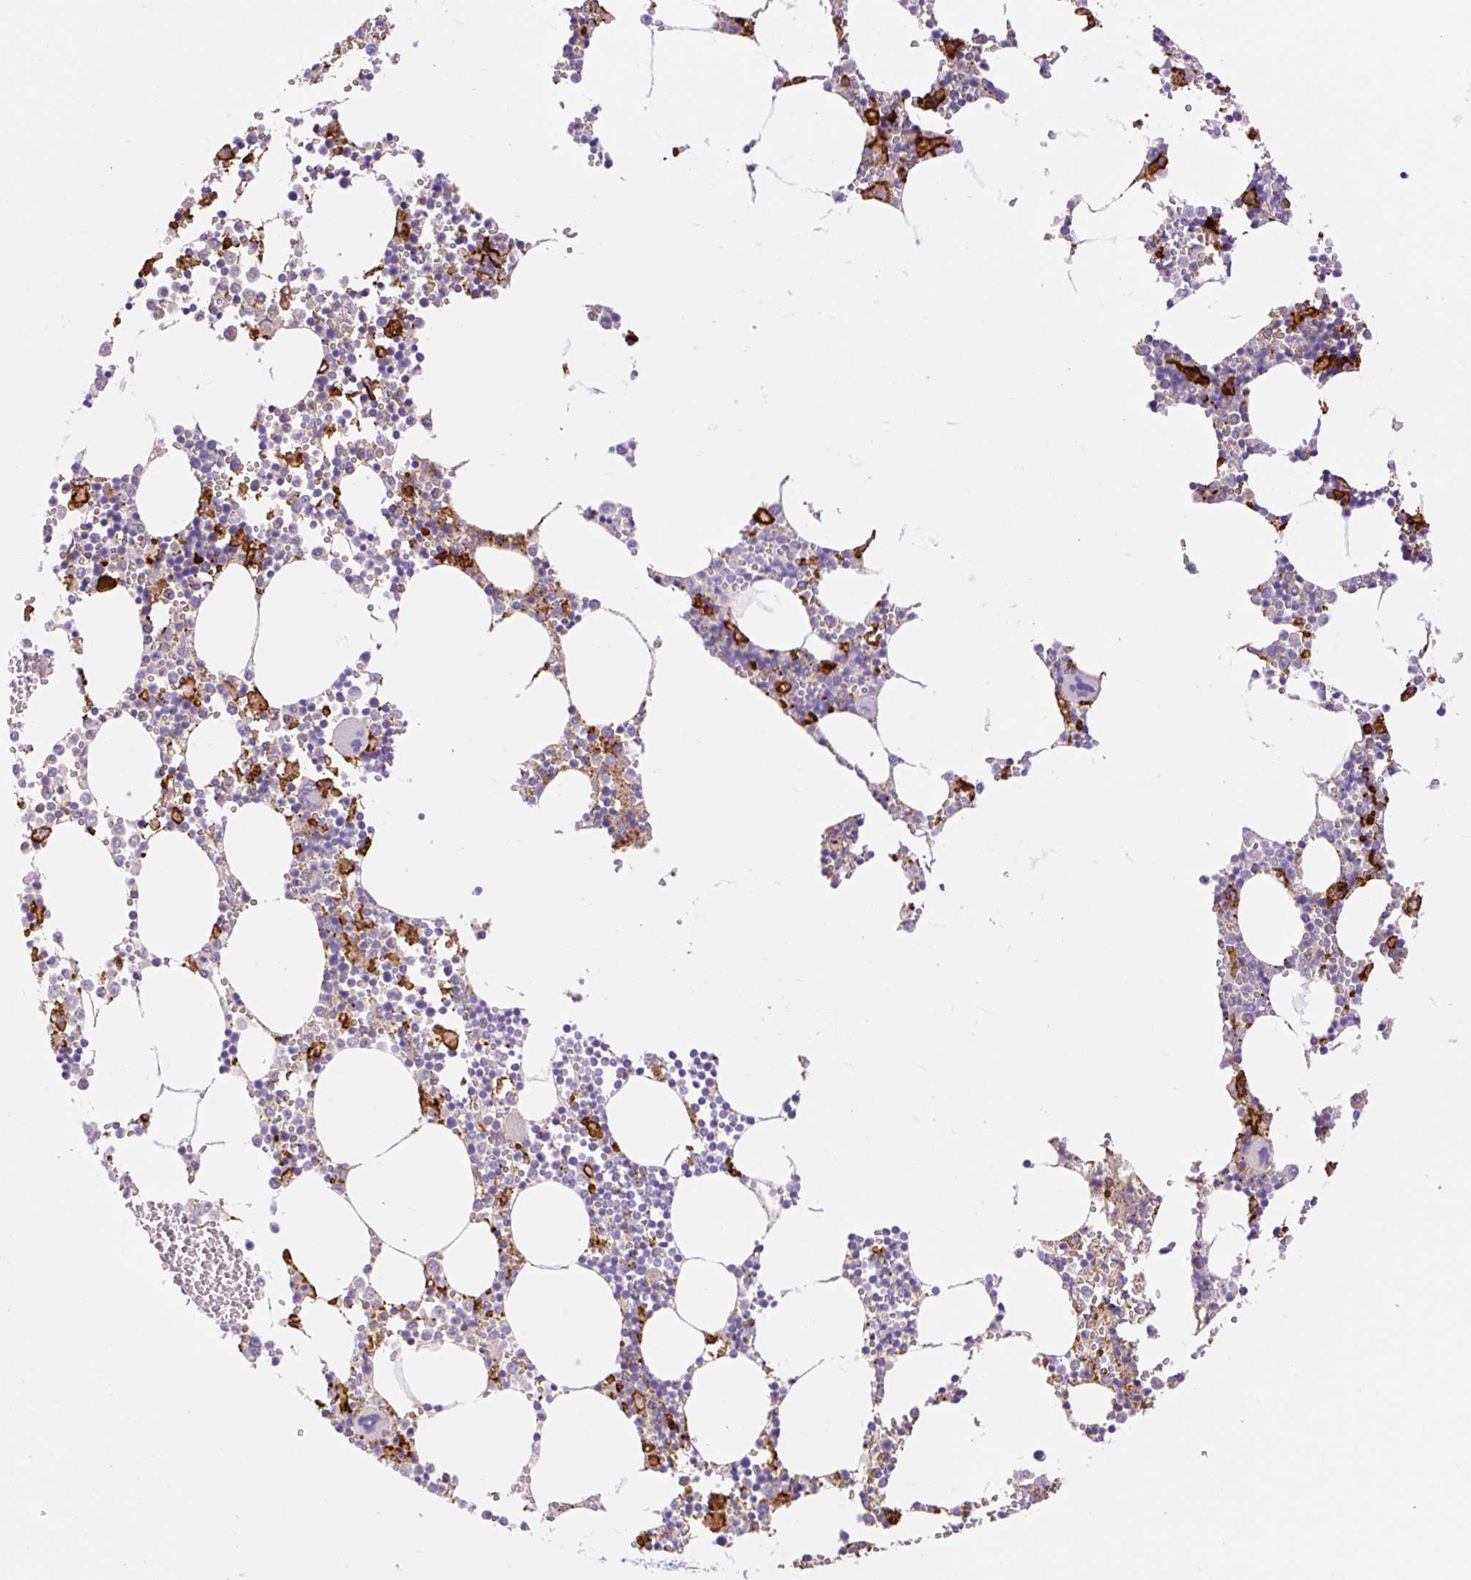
{"staining": {"intensity": "strong", "quantity": "<25%", "location": "cytoplasmic/membranous"}, "tissue": "bone marrow", "cell_type": "Hematopoietic cells", "image_type": "normal", "snomed": [{"axis": "morphology", "description": "Normal tissue, NOS"}, {"axis": "topography", "description": "Bone marrow"}], "caption": "Hematopoietic cells demonstrate strong cytoplasmic/membranous staining in about <25% of cells in normal bone marrow. Nuclei are stained in blue.", "gene": "SIGLEC1", "patient": {"sex": "male", "age": 54}}